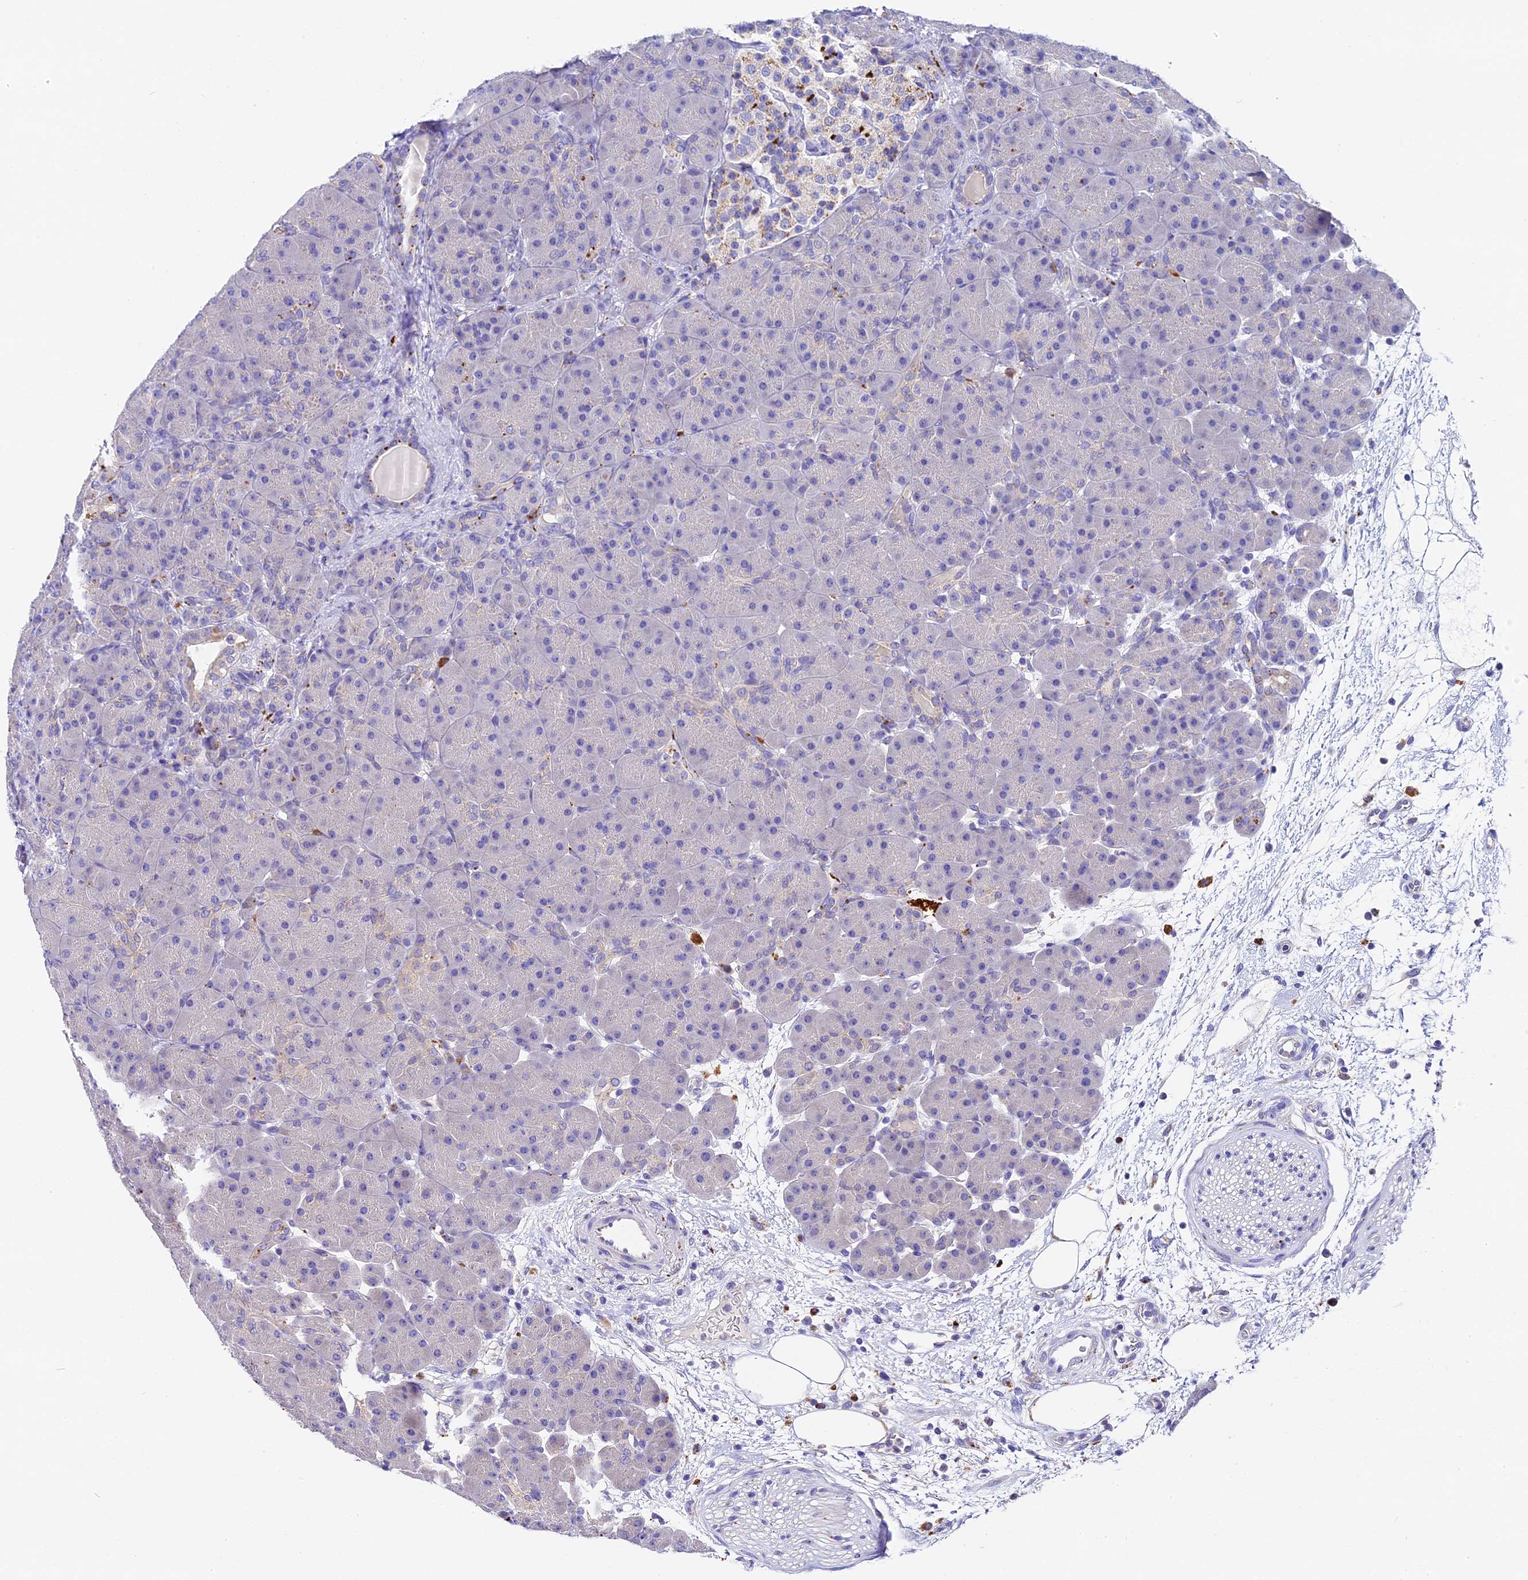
{"staining": {"intensity": "strong", "quantity": "<25%", "location": "none"}, "tissue": "pancreas", "cell_type": "Exocrine glandular cells", "image_type": "normal", "snomed": [{"axis": "morphology", "description": "Normal tissue, NOS"}, {"axis": "topography", "description": "Pancreas"}], "caption": "A brown stain highlights strong None positivity of a protein in exocrine glandular cells of unremarkable human pancreas. Using DAB (brown) and hematoxylin (blue) stains, captured at high magnification using brightfield microscopy.", "gene": "LYPD6", "patient": {"sex": "male", "age": 66}}